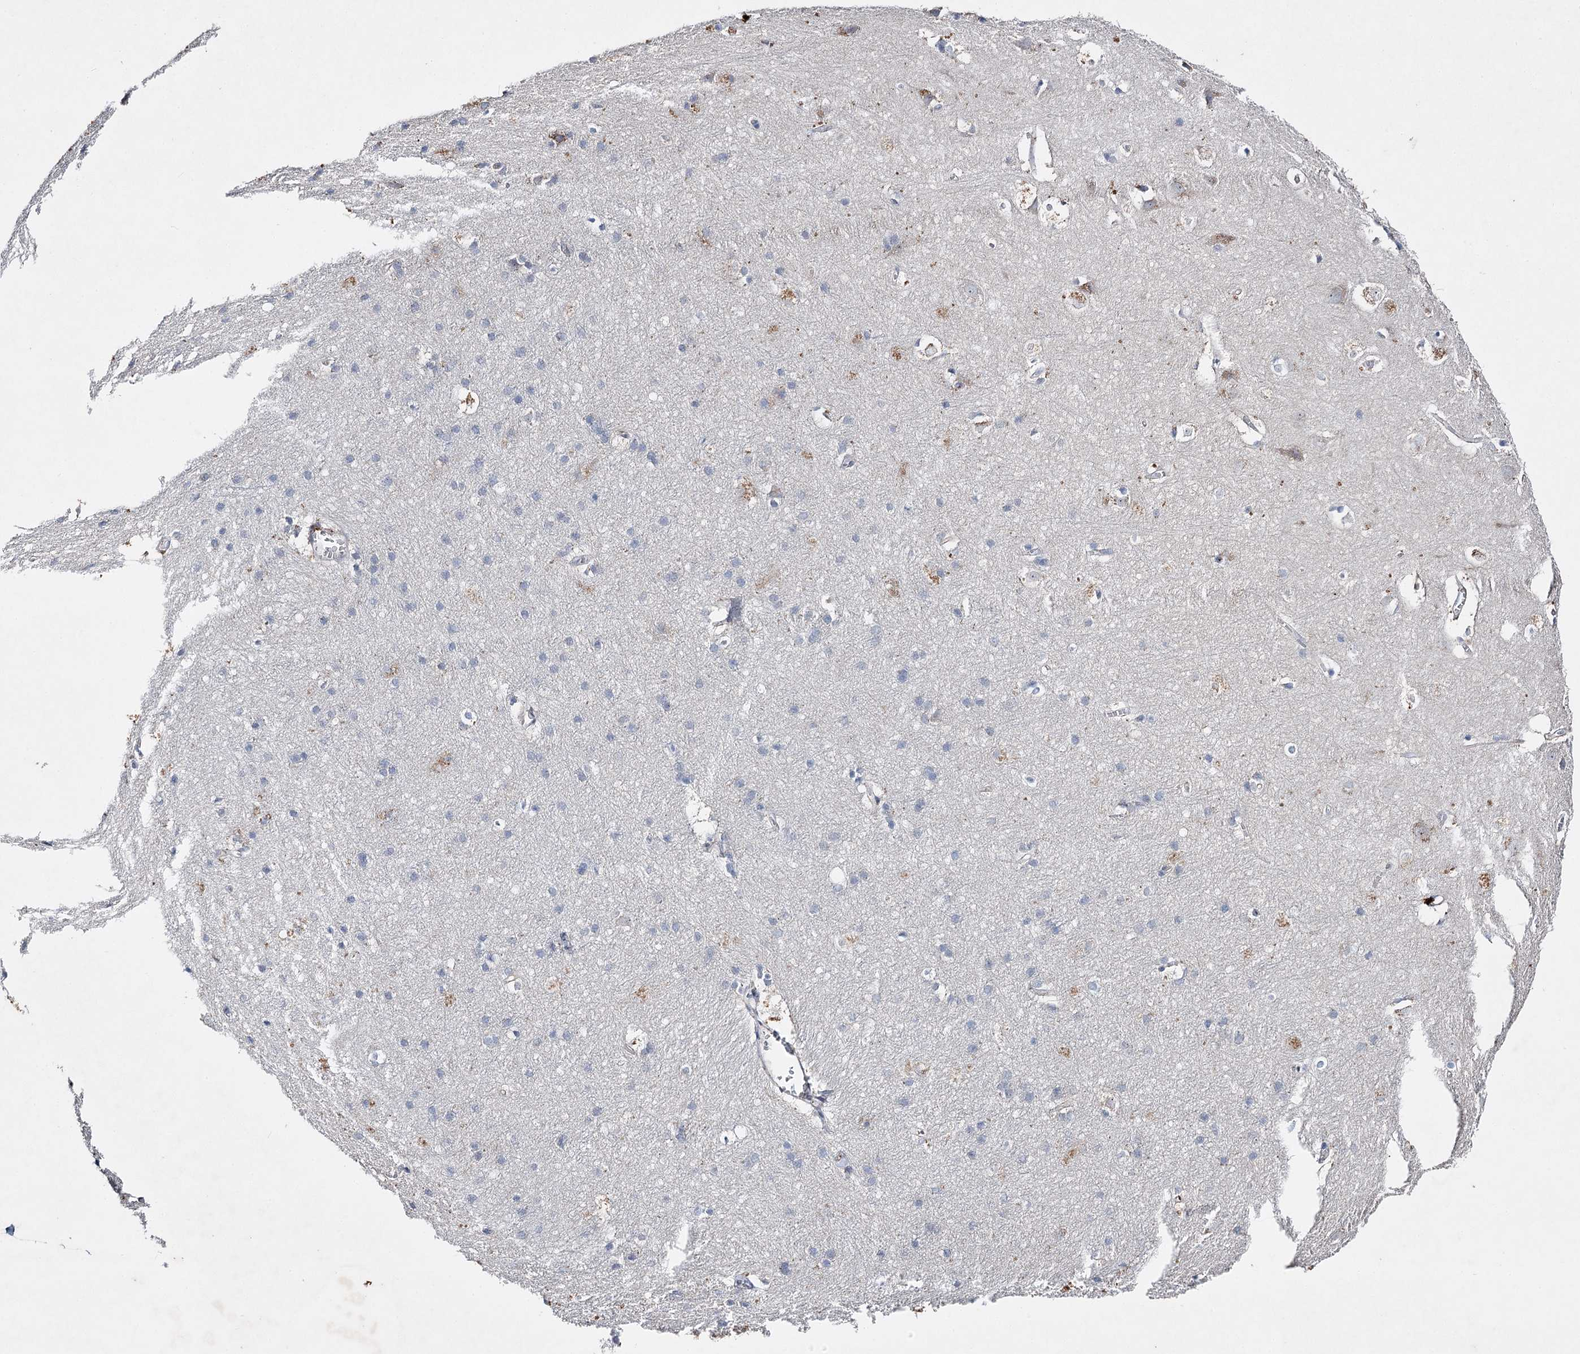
{"staining": {"intensity": "negative", "quantity": "none", "location": "none"}, "tissue": "cerebral cortex", "cell_type": "Endothelial cells", "image_type": "normal", "snomed": [{"axis": "morphology", "description": "Normal tissue, NOS"}, {"axis": "topography", "description": "Cerebral cortex"}], "caption": "Endothelial cells show no significant positivity in normal cerebral cortex.", "gene": "IL1RAP", "patient": {"sex": "male", "age": 54}}